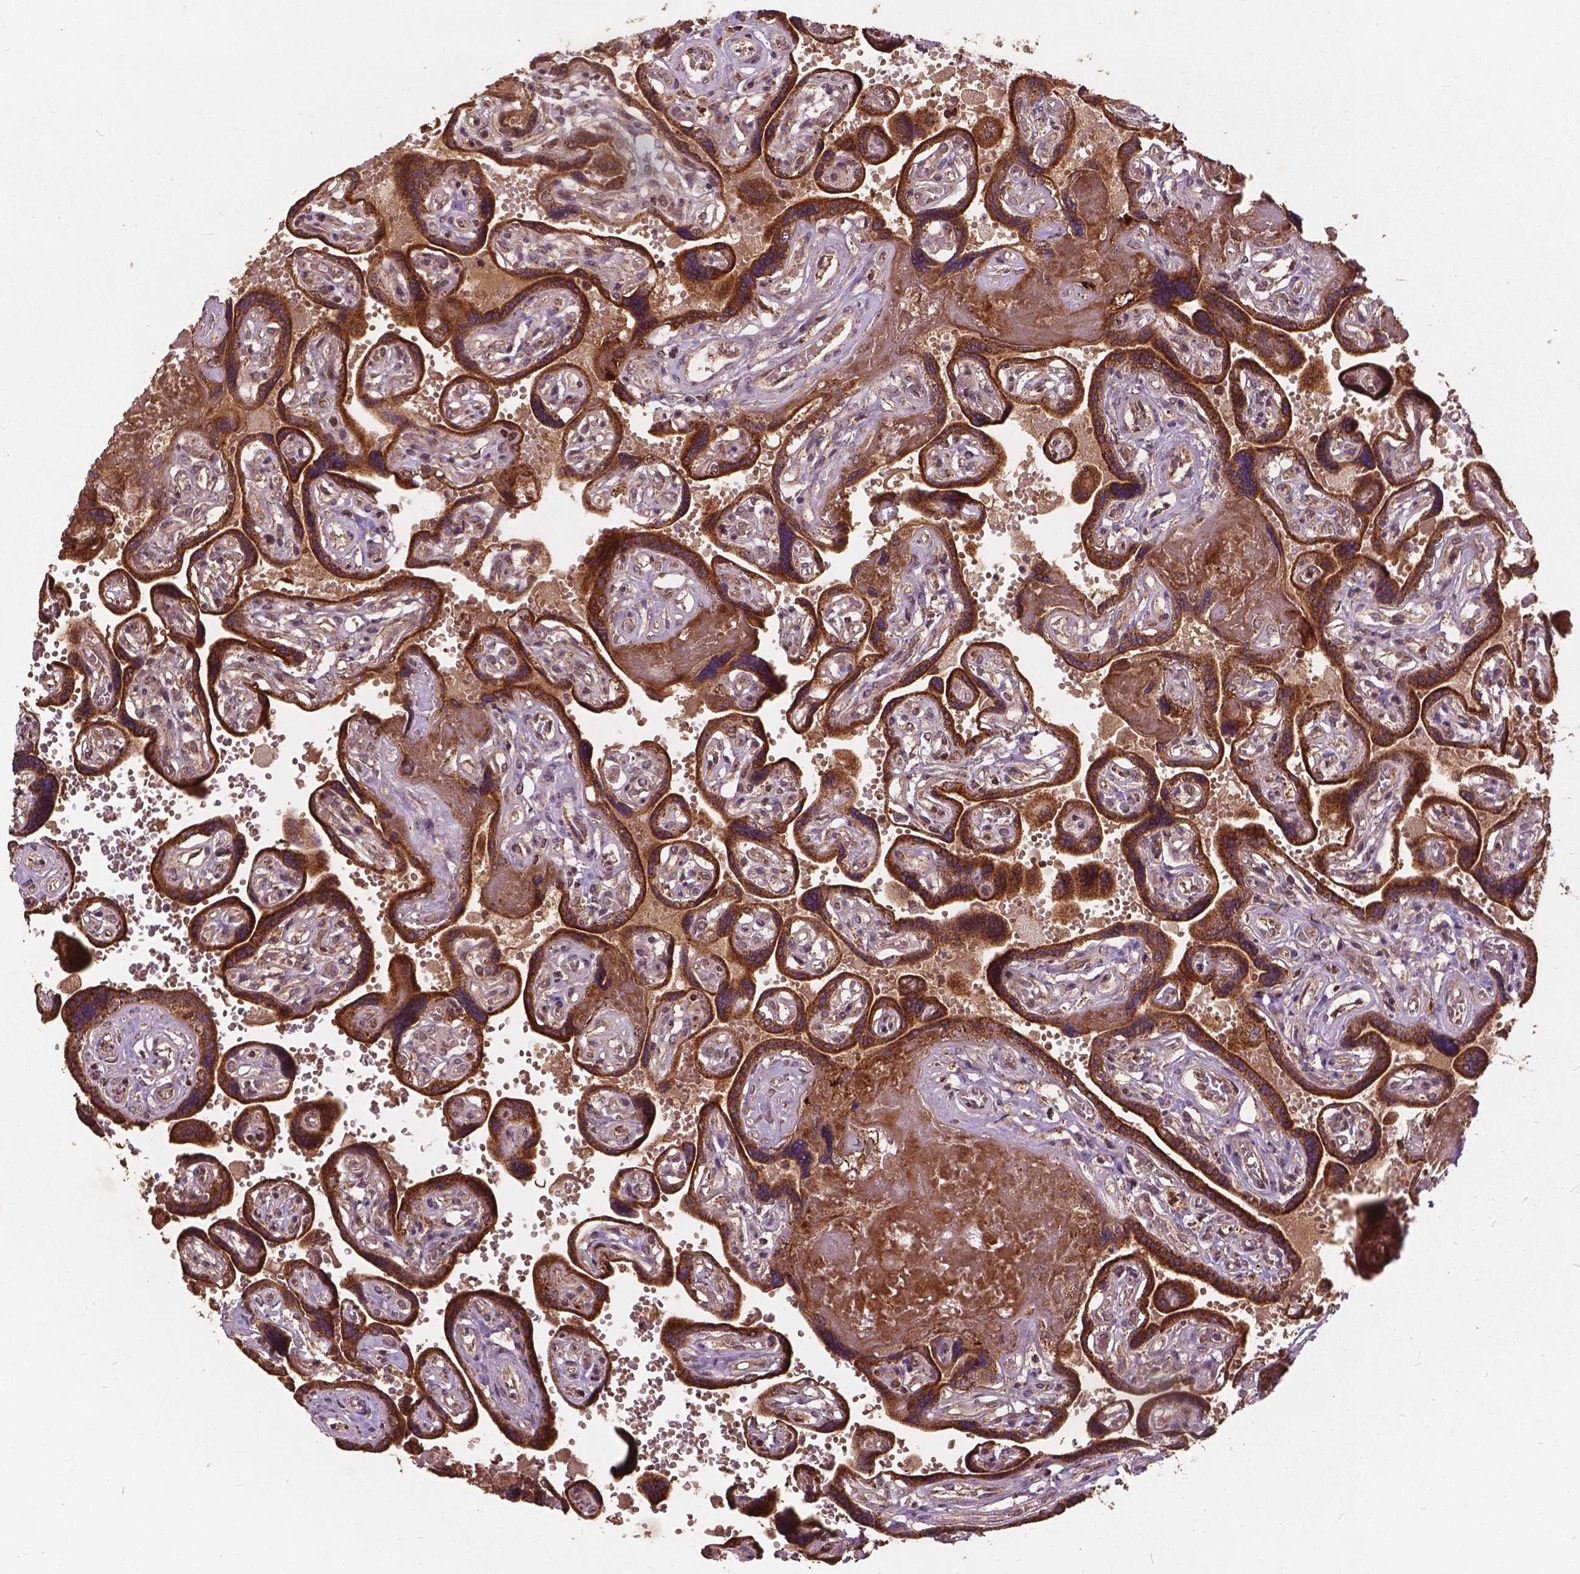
{"staining": {"intensity": "moderate", "quantity": ">75%", "location": "cytoplasmic/membranous"}, "tissue": "placenta", "cell_type": "Decidual cells", "image_type": "normal", "snomed": [{"axis": "morphology", "description": "Normal tissue, NOS"}, {"axis": "topography", "description": "Placenta"}], "caption": "Immunohistochemical staining of normal human placenta reveals >75% levels of moderate cytoplasmic/membranous protein staining in about >75% of decidual cells. (DAB IHC, brown staining for protein, blue staining for nuclei).", "gene": "UBXN2A", "patient": {"sex": "female", "age": 32}}